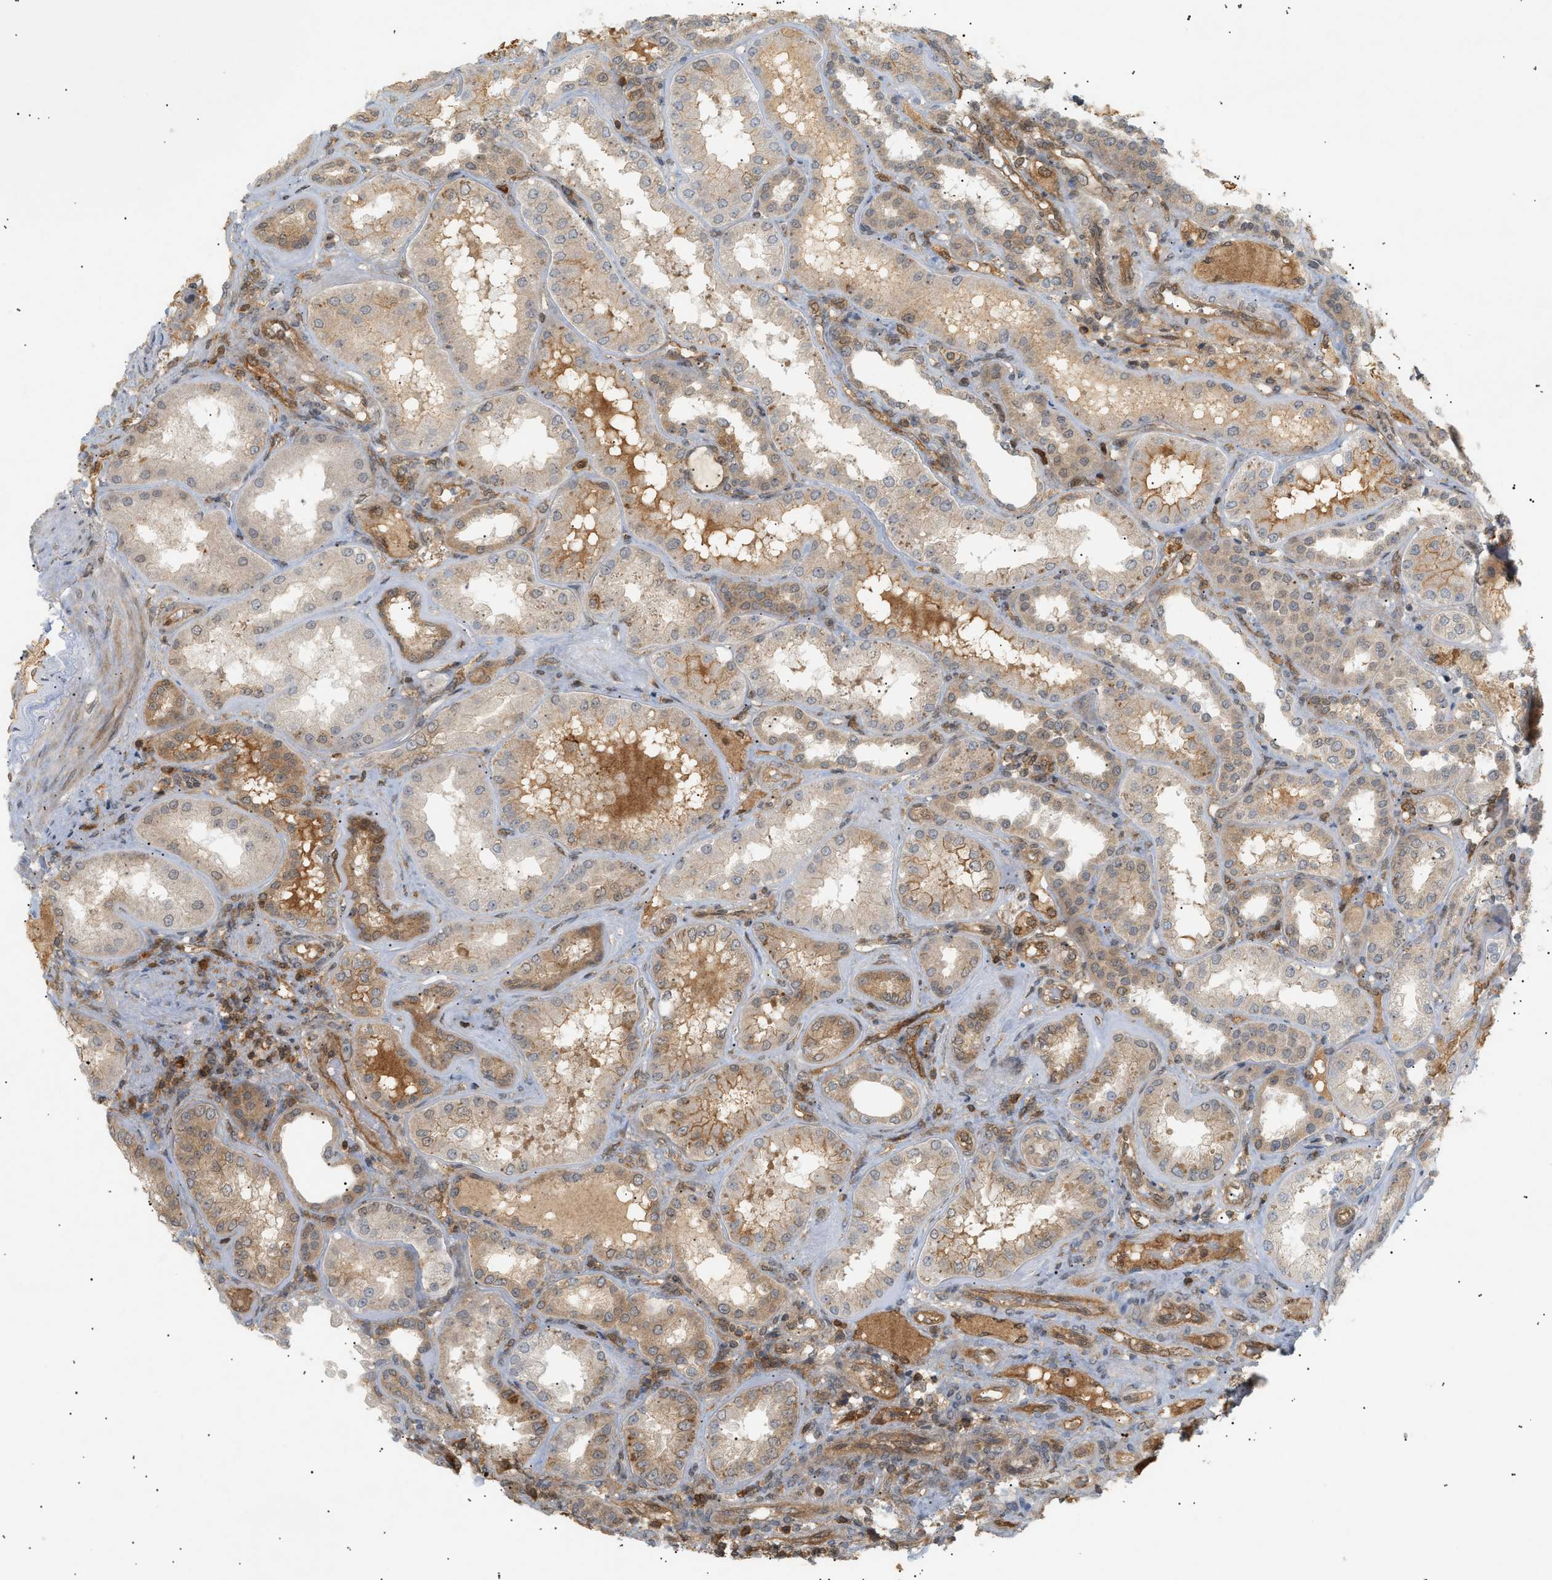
{"staining": {"intensity": "moderate", "quantity": ">75%", "location": "cytoplasmic/membranous"}, "tissue": "kidney", "cell_type": "Cells in glomeruli", "image_type": "normal", "snomed": [{"axis": "morphology", "description": "Normal tissue, NOS"}, {"axis": "topography", "description": "Kidney"}], "caption": "Protein staining by IHC exhibits moderate cytoplasmic/membranous expression in about >75% of cells in glomeruli in normal kidney.", "gene": "SHC1", "patient": {"sex": "female", "age": 56}}